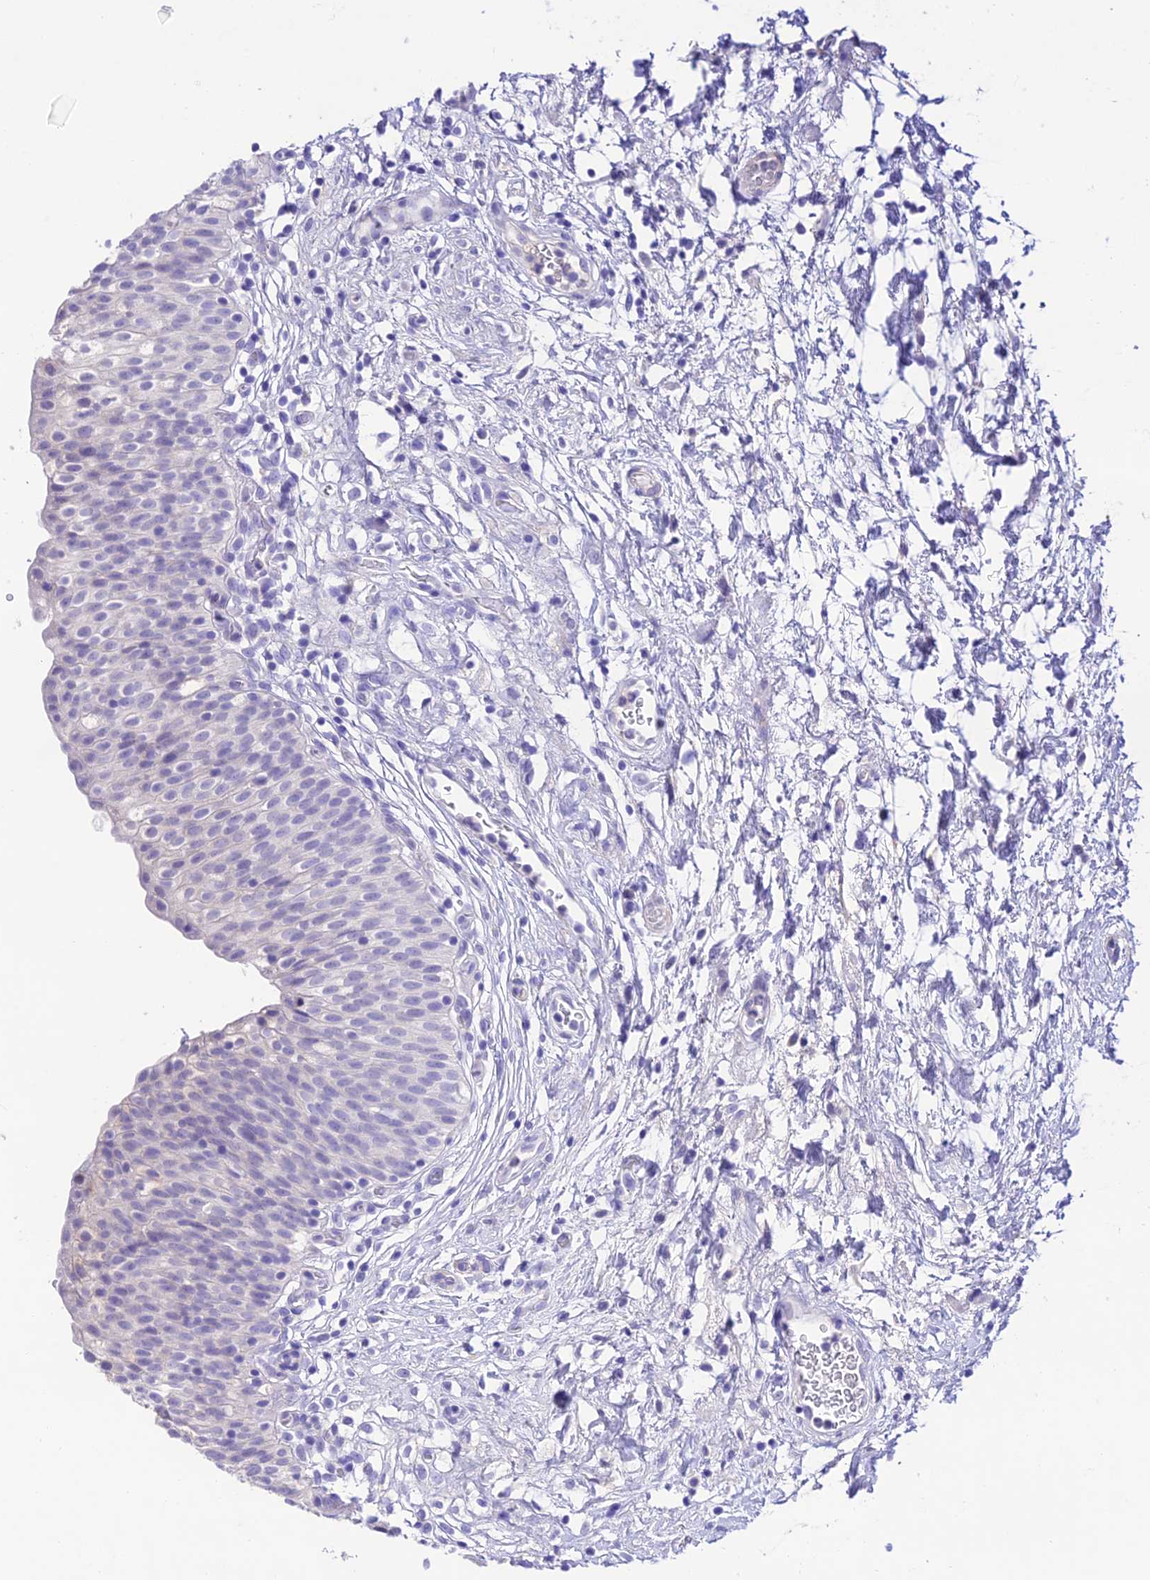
{"staining": {"intensity": "negative", "quantity": "none", "location": "none"}, "tissue": "urinary bladder", "cell_type": "Urothelial cells", "image_type": "normal", "snomed": [{"axis": "morphology", "description": "Normal tissue, NOS"}, {"axis": "topography", "description": "Urinary bladder"}], "caption": "IHC histopathology image of benign urinary bladder: urinary bladder stained with DAB reveals no significant protein expression in urothelial cells.", "gene": "NLRP6", "patient": {"sex": "male", "age": 55}}